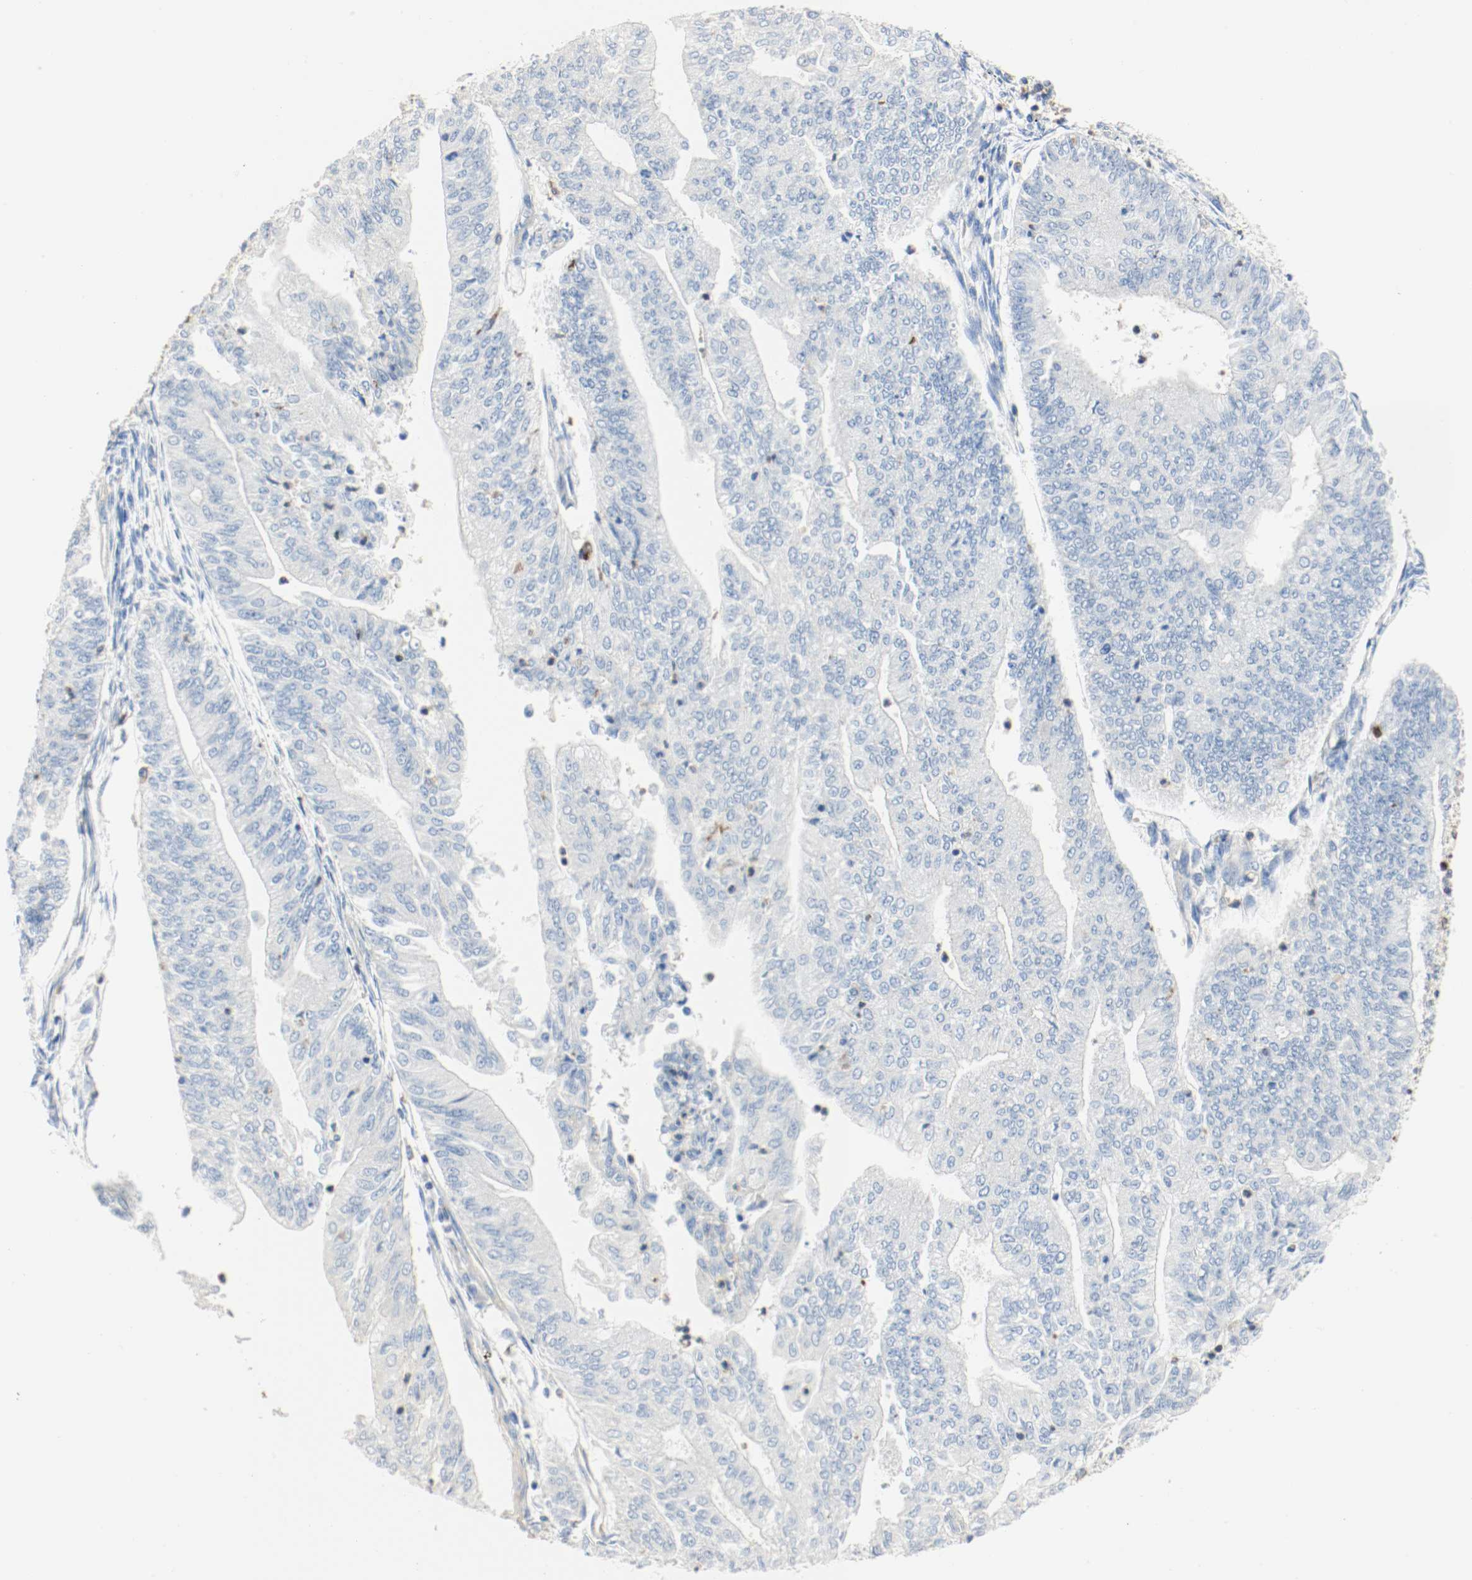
{"staining": {"intensity": "negative", "quantity": "none", "location": "none"}, "tissue": "endometrial cancer", "cell_type": "Tumor cells", "image_type": "cancer", "snomed": [{"axis": "morphology", "description": "Adenocarcinoma, NOS"}, {"axis": "topography", "description": "Endometrium"}], "caption": "Immunohistochemical staining of human endometrial adenocarcinoma demonstrates no significant expression in tumor cells.", "gene": "ARPC1B", "patient": {"sex": "female", "age": 59}}